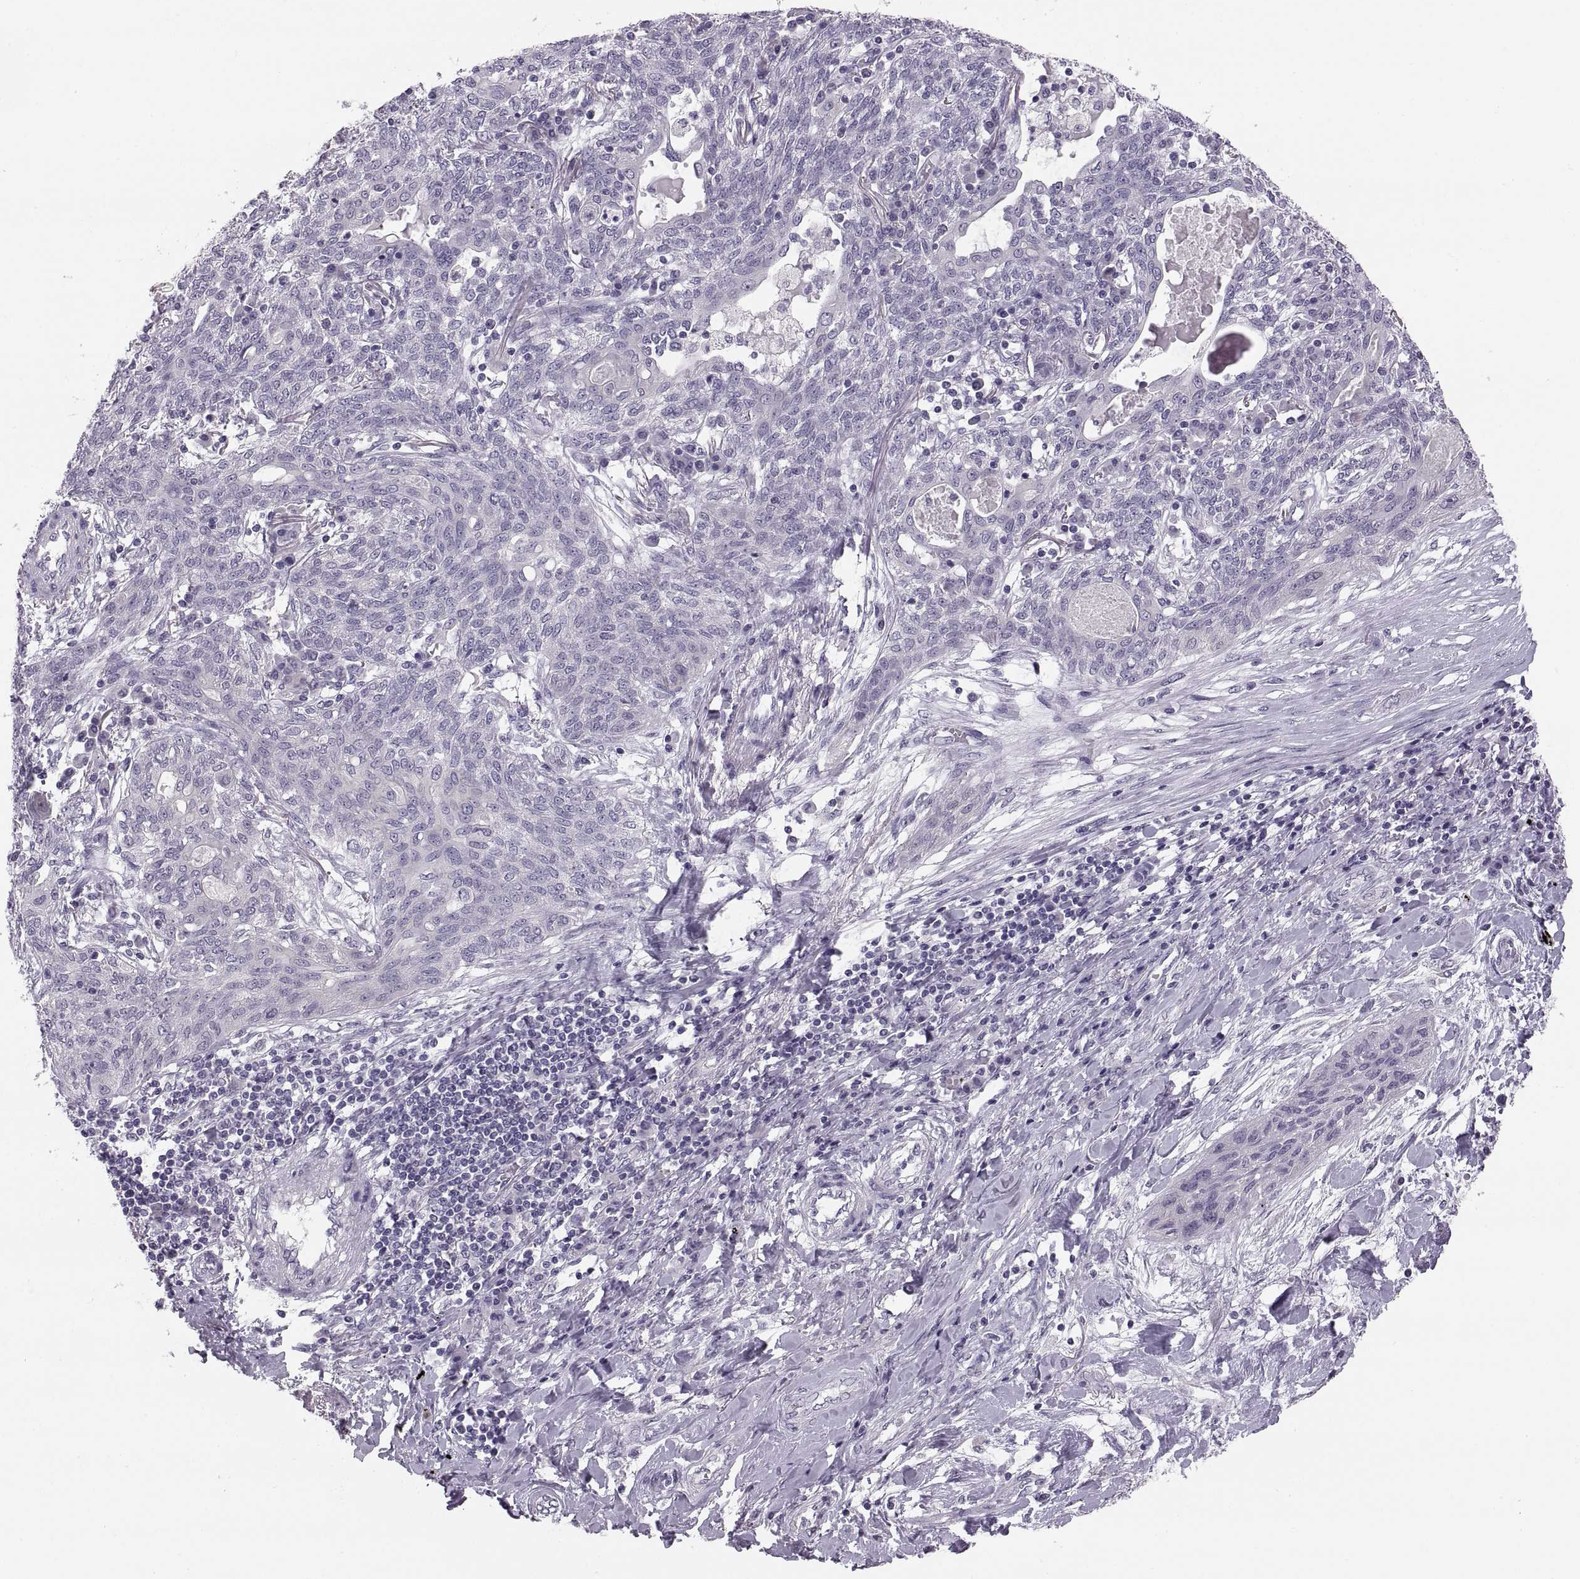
{"staining": {"intensity": "negative", "quantity": "none", "location": "none"}, "tissue": "lung cancer", "cell_type": "Tumor cells", "image_type": "cancer", "snomed": [{"axis": "morphology", "description": "Squamous cell carcinoma, NOS"}, {"axis": "topography", "description": "Lung"}], "caption": "This is a image of immunohistochemistry (IHC) staining of lung cancer (squamous cell carcinoma), which shows no expression in tumor cells. Nuclei are stained in blue.", "gene": "ADH6", "patient": {"sex": "female", "age": 70}}